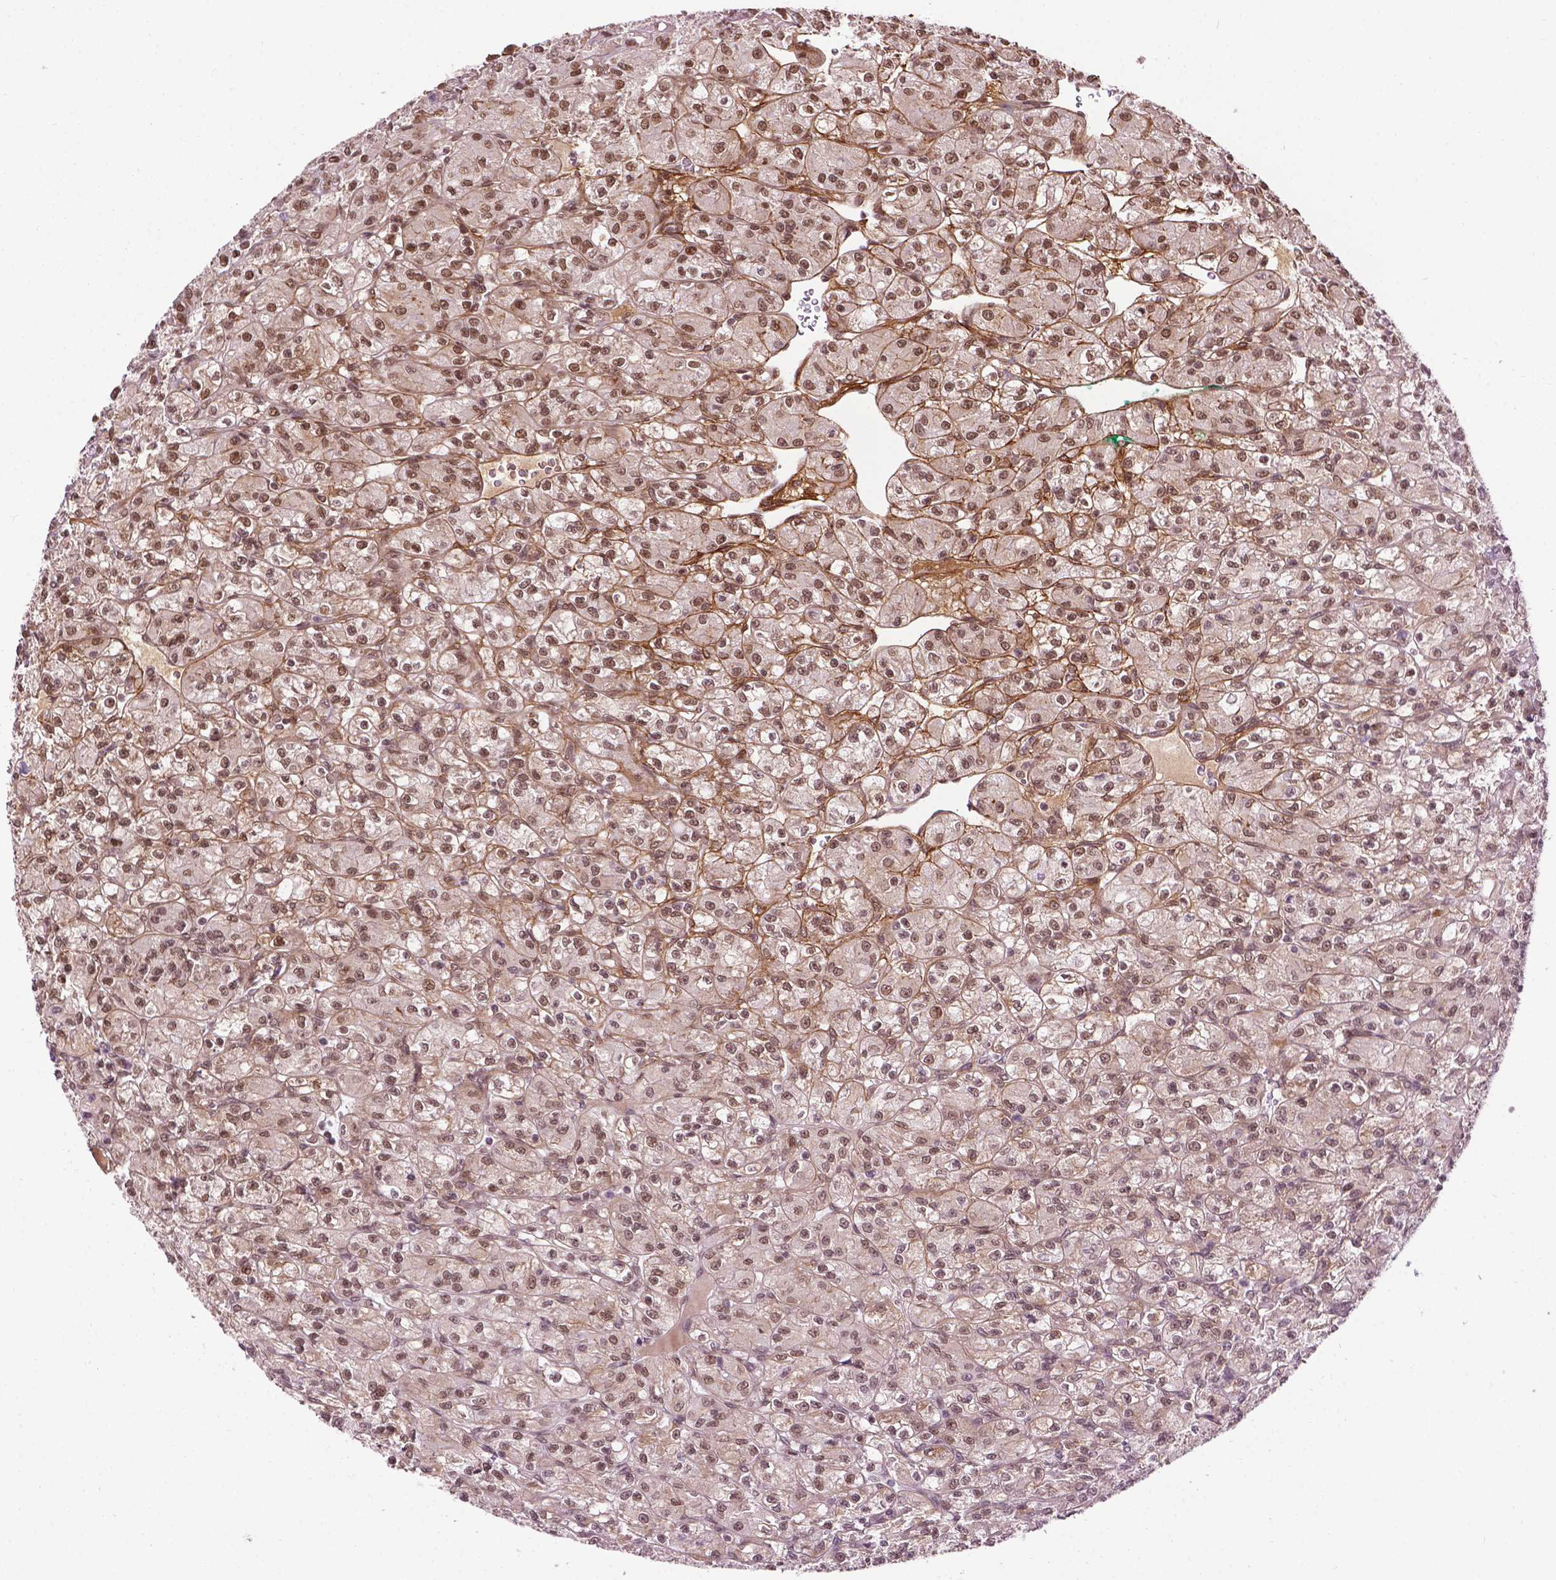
{"staining": {"intensity": "moderate", "quantity": ">75%", "location": "cytoplasmic/membranous,nuclear"}, "tissue": "renal cancer", "cell_type": "Tumor cells", "image_type": "cancer", "snomed": [{"axis": "morphology", "description": "Adenocarcinoma, NOS"}, {"axis": "topography", "description": "Kidney"}], "caption": "A brown stain labels moderate cytoplasmic/membranous and nuclear staining of a protein in human renal adenocarcinoma tumor cells. Immunohistochemistry (ihc) stains the protein of interest in brown and the nuclei are stained blue.", "gene": "COL23A1", "patient": {"sex": "female", "age": 70}}